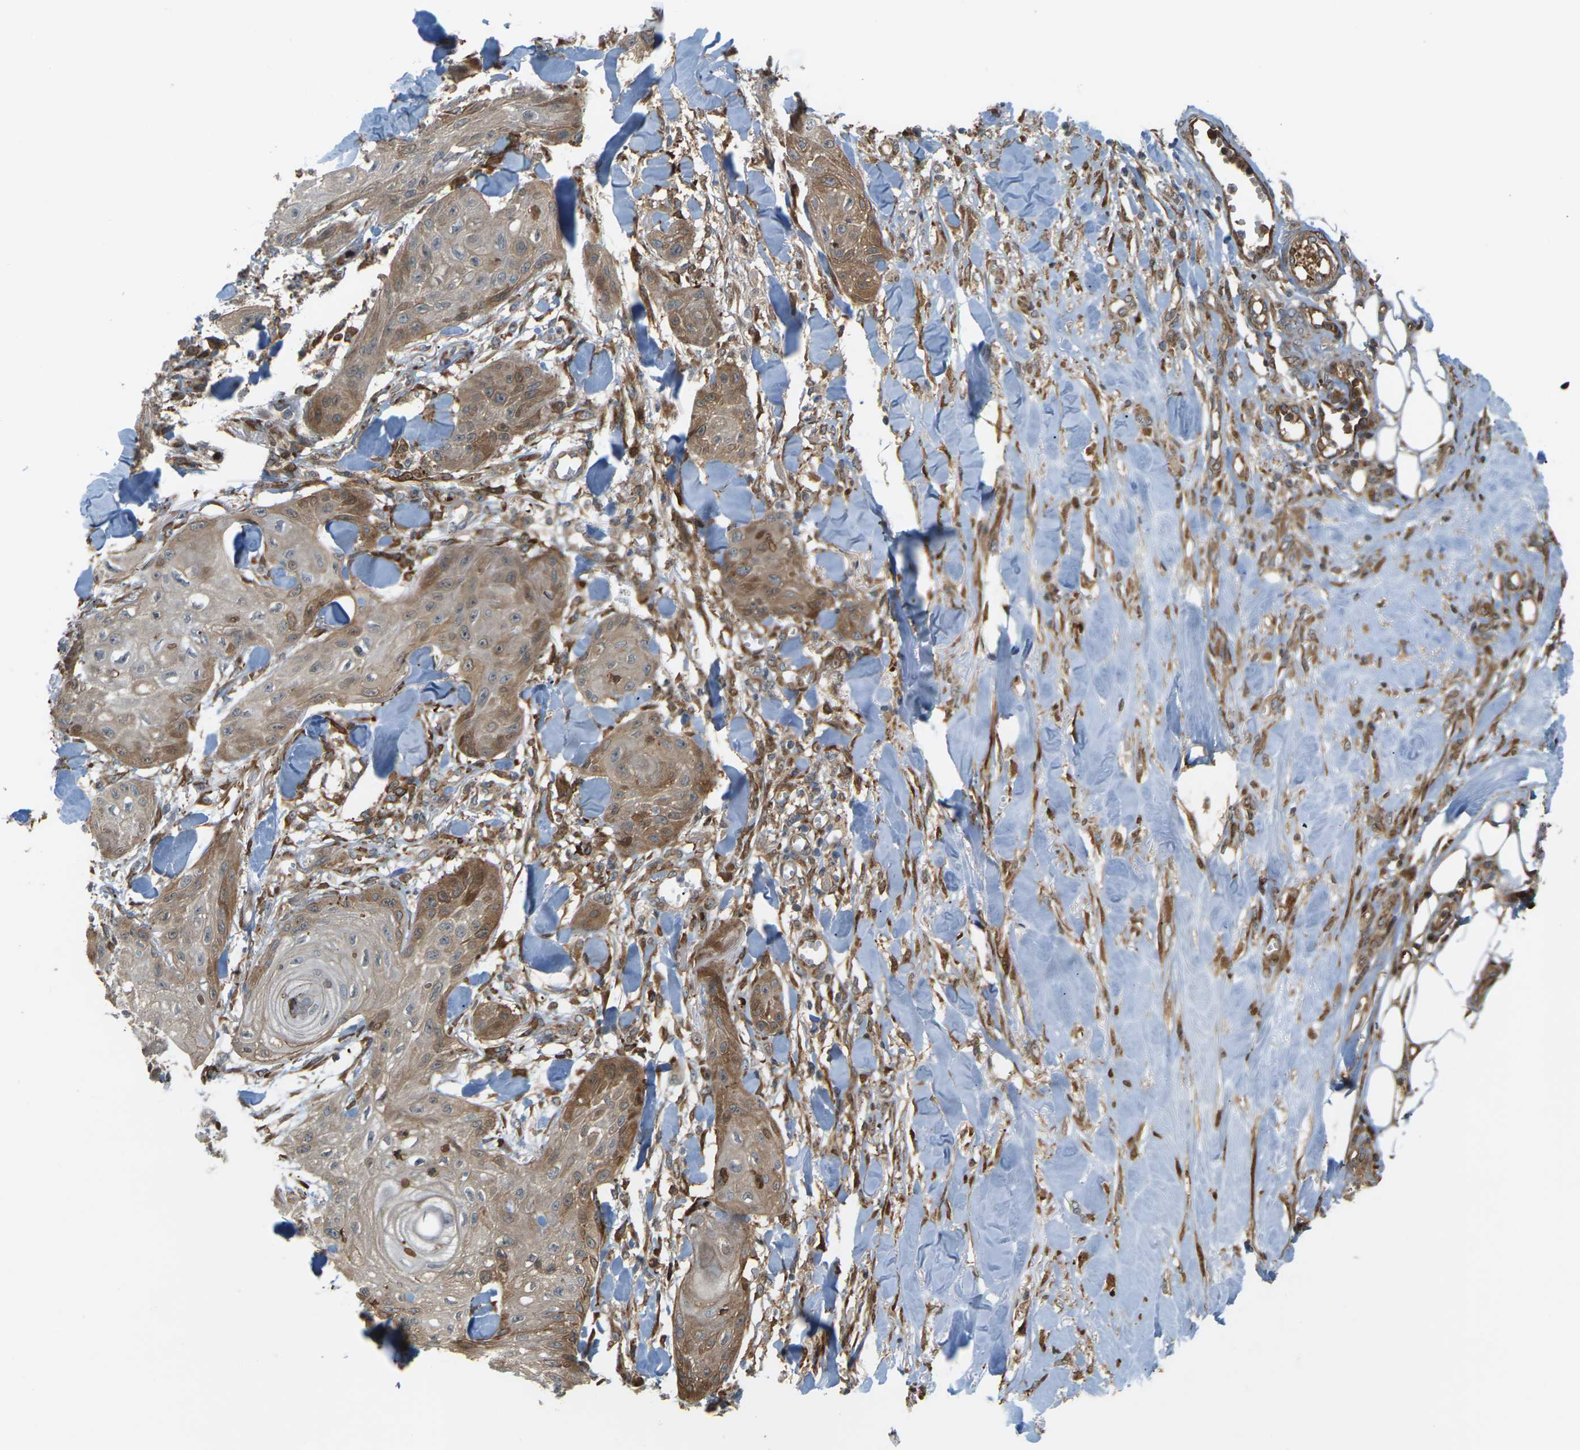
{"staining": {"intensity": "moderate", "quantity": ">75%", "location": "cytoplasmic/membranous"}, "tissue": "skin cancer", "cell_type": "Tumor cells", "image_type": "cancer", "snomed": [{"axis": "morphology", "description": "Squamous cell carcinoma, NOS"}, {"axis": "topography", "description": "Skin"}], "caption": "A brown stain highlights moderate cytoplasmic/membranous positivity of a protein in skin squamous cell carcinoma tumor cells.", "gene": "ROBO1", "patient": {"sex": "male", "age": 74}}